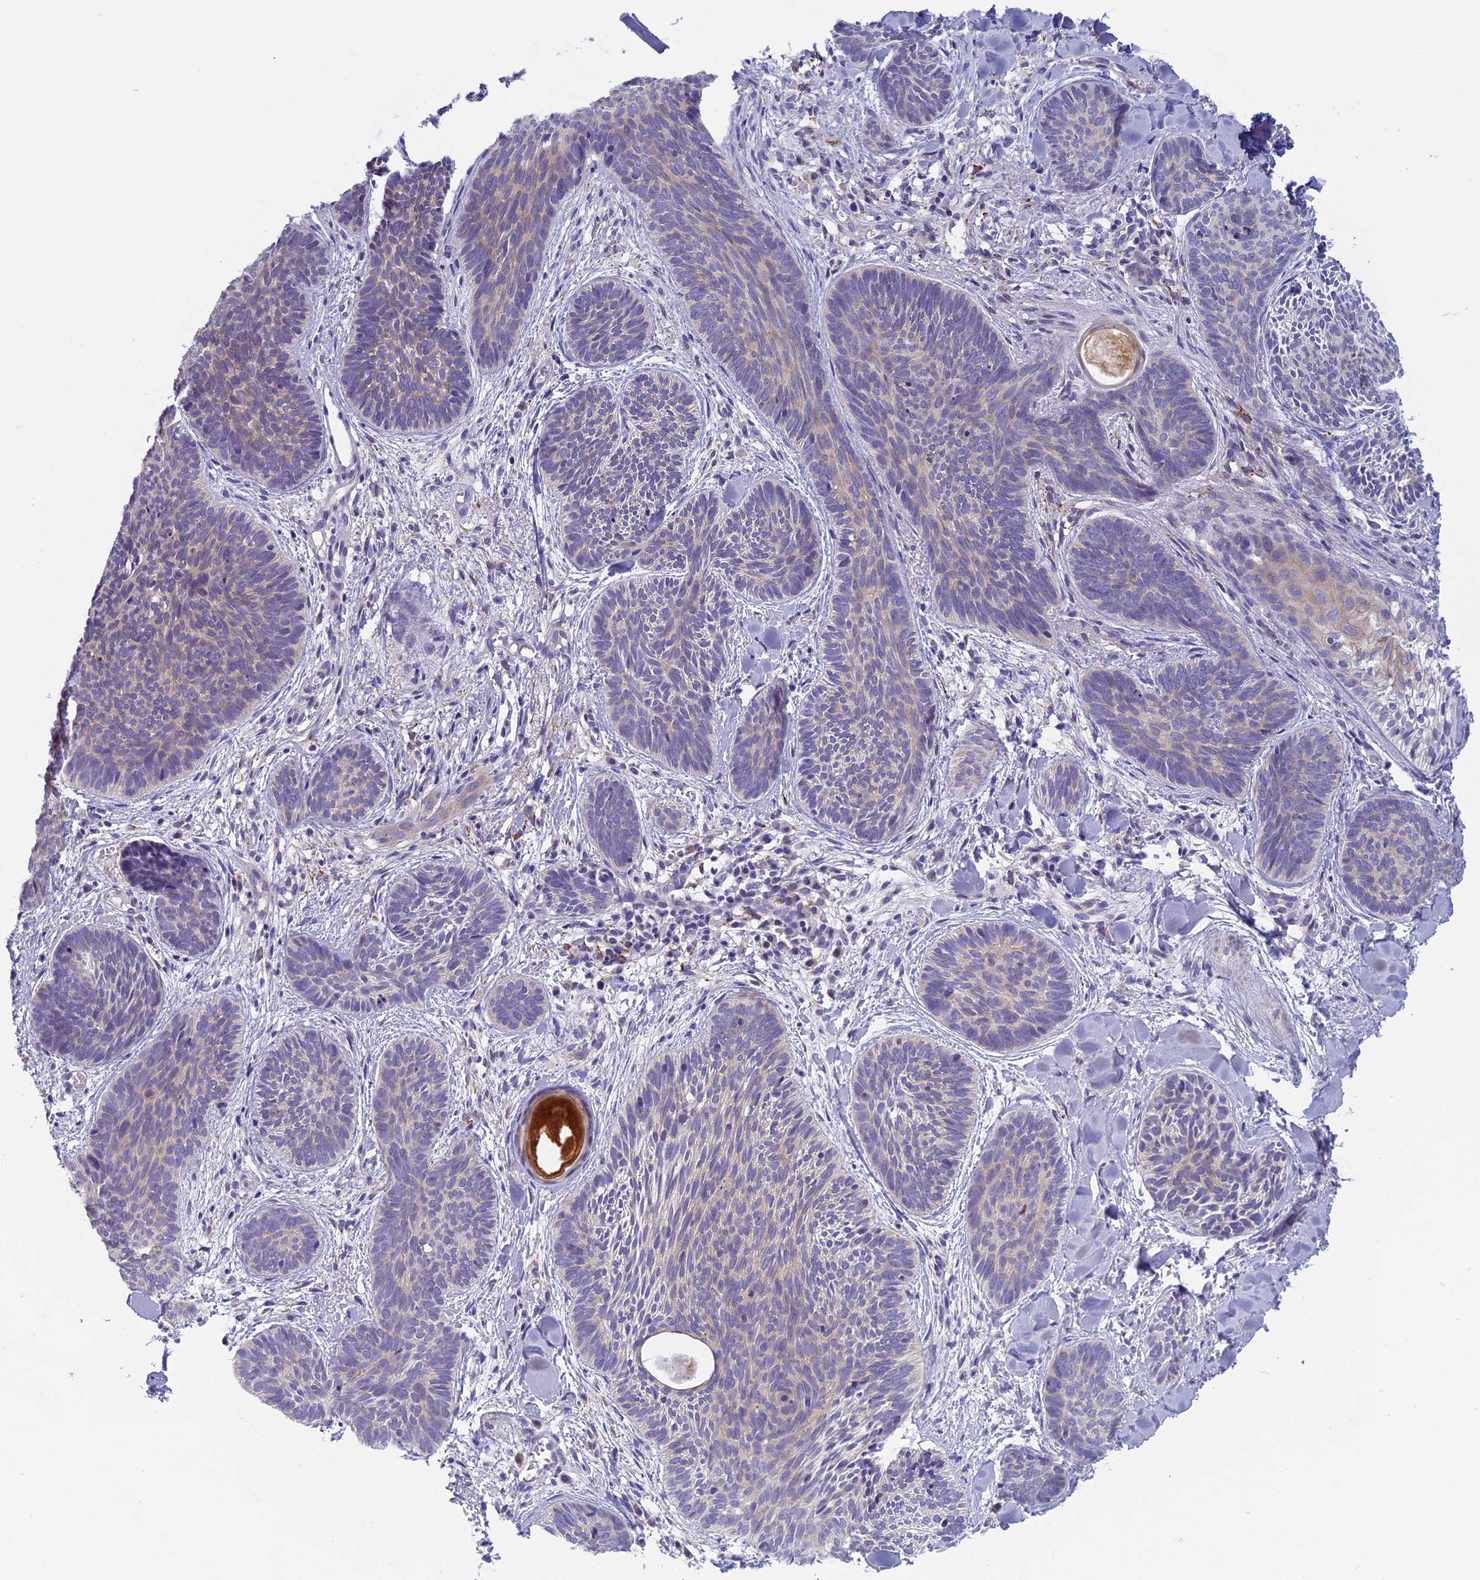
{"staining": {"intensity": "negative", "quantity": "none", "location": "none"}, "tissue": "skin cancer", "cell_type": "Tumor cells", "image_type": "cancer", "snomed": [{"axis": "morphology", "description": "Basal cell carcinoma"}, {"axis": "topography", "description": "Skin"}], "caption": "This photomicrograph is of skin cancer stained with IHC to label a protein in brown with the nuclei are counter-stained blue. There is no expression in tumor cells. The staining was performed using DAB (3,3'-diaminobenzidine) to visualize the protein expression in brown, while the nuclei were stained in blue with hematoxylin (Magnification: 20x).", "gene": "SEMA7A", "patient": {"sex": "female", "age": 81}}